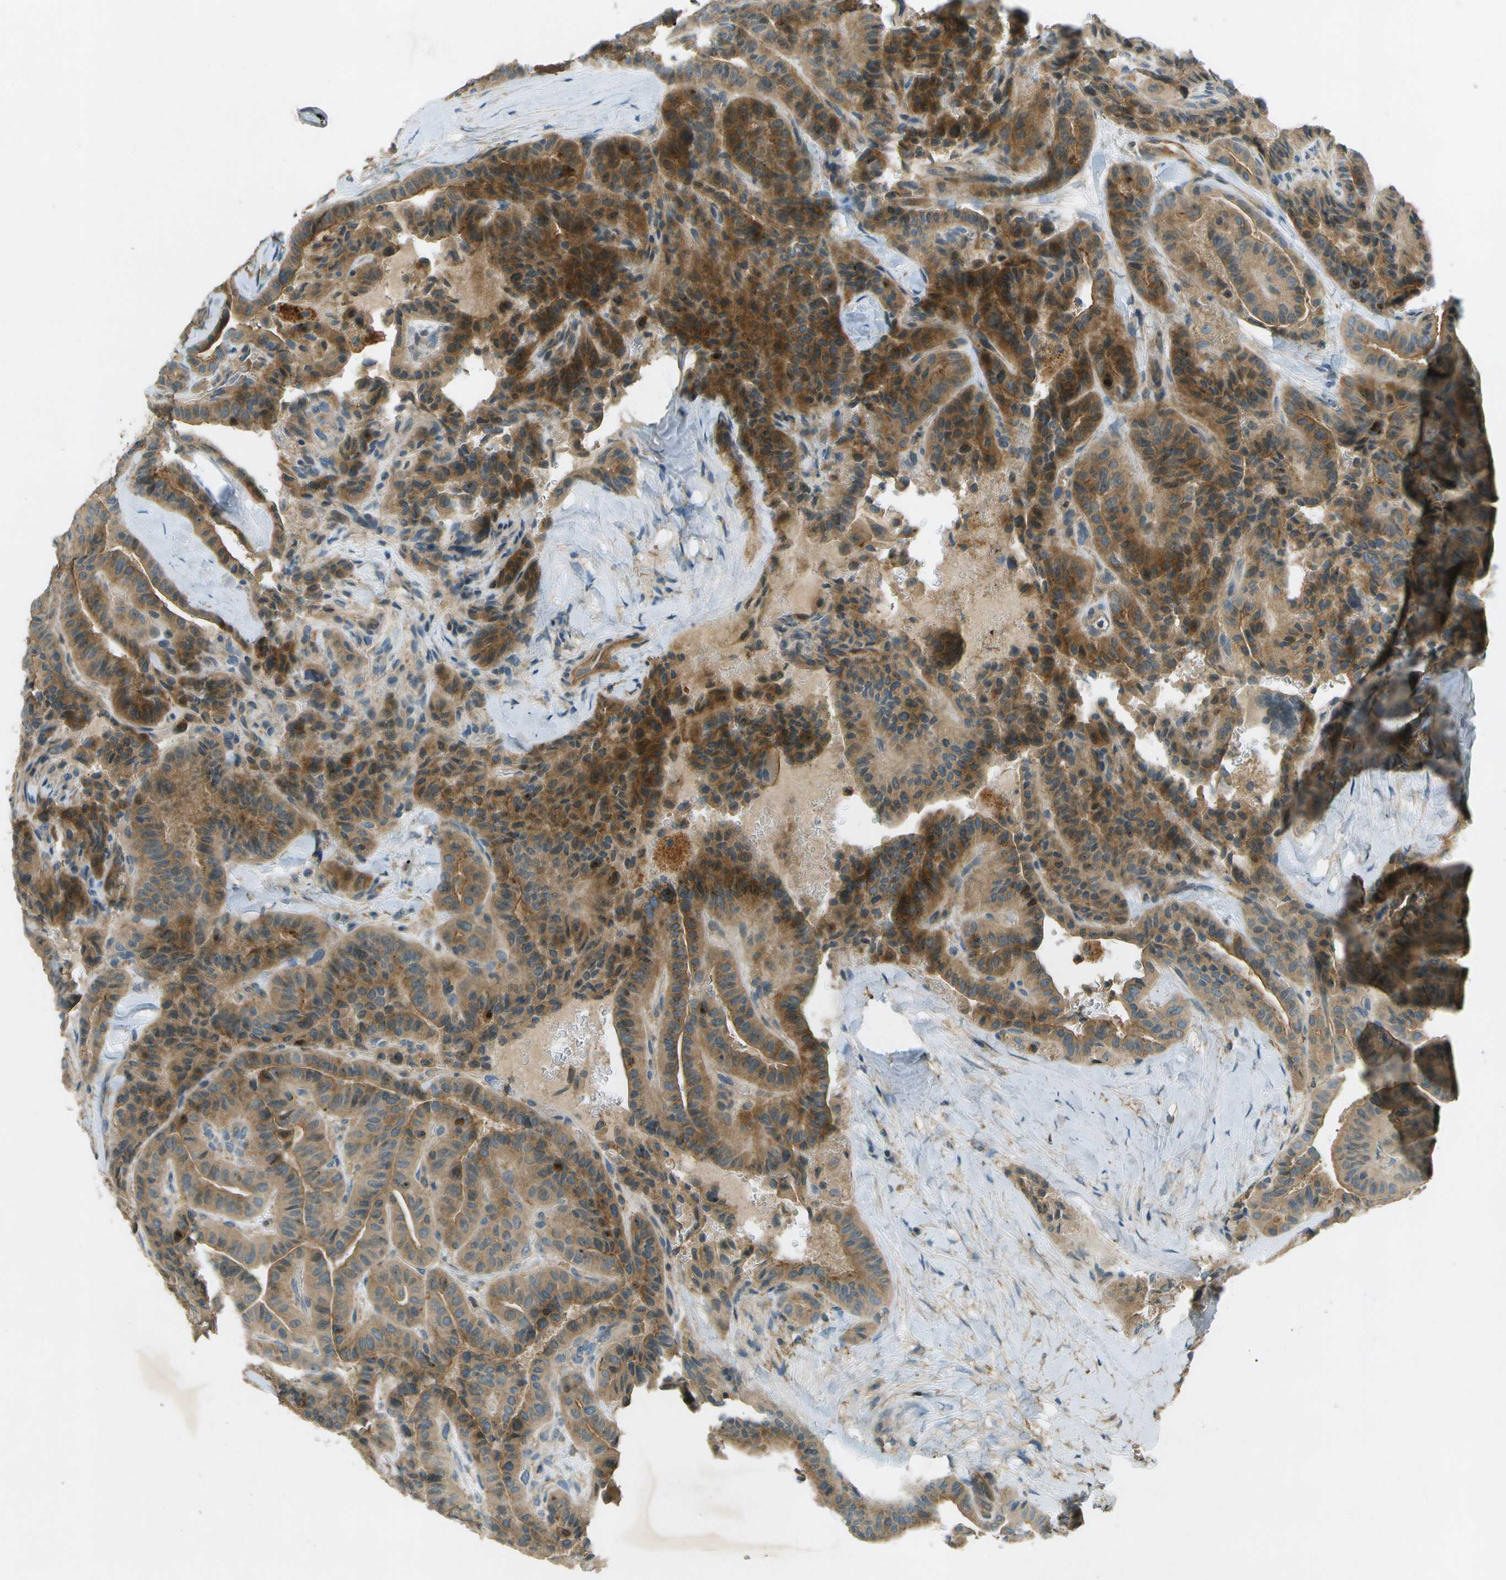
{"staining": {"intensity": "moderate", "quantity": ">75%", "location": "cytoplasmic/membranous"}, "tissue": "thyroid cancer", "cell_type": "Tumor cells", "image_type": "cancer", "snomed": [{"axis": "morphology", "description": "Papillary adenocarcinoma, NOS"}, {"axis": "topography", "description": "Thyroid gland"}], "caption": "Thyroid papillary adenocarcinoma stained for a protein (brown) shows moderate cytoplasmic/membranous positive positivity in approximately >75% of tumor cells.", "gene": "NUDT4", "patient": {"sex": "male", "age": 77}}